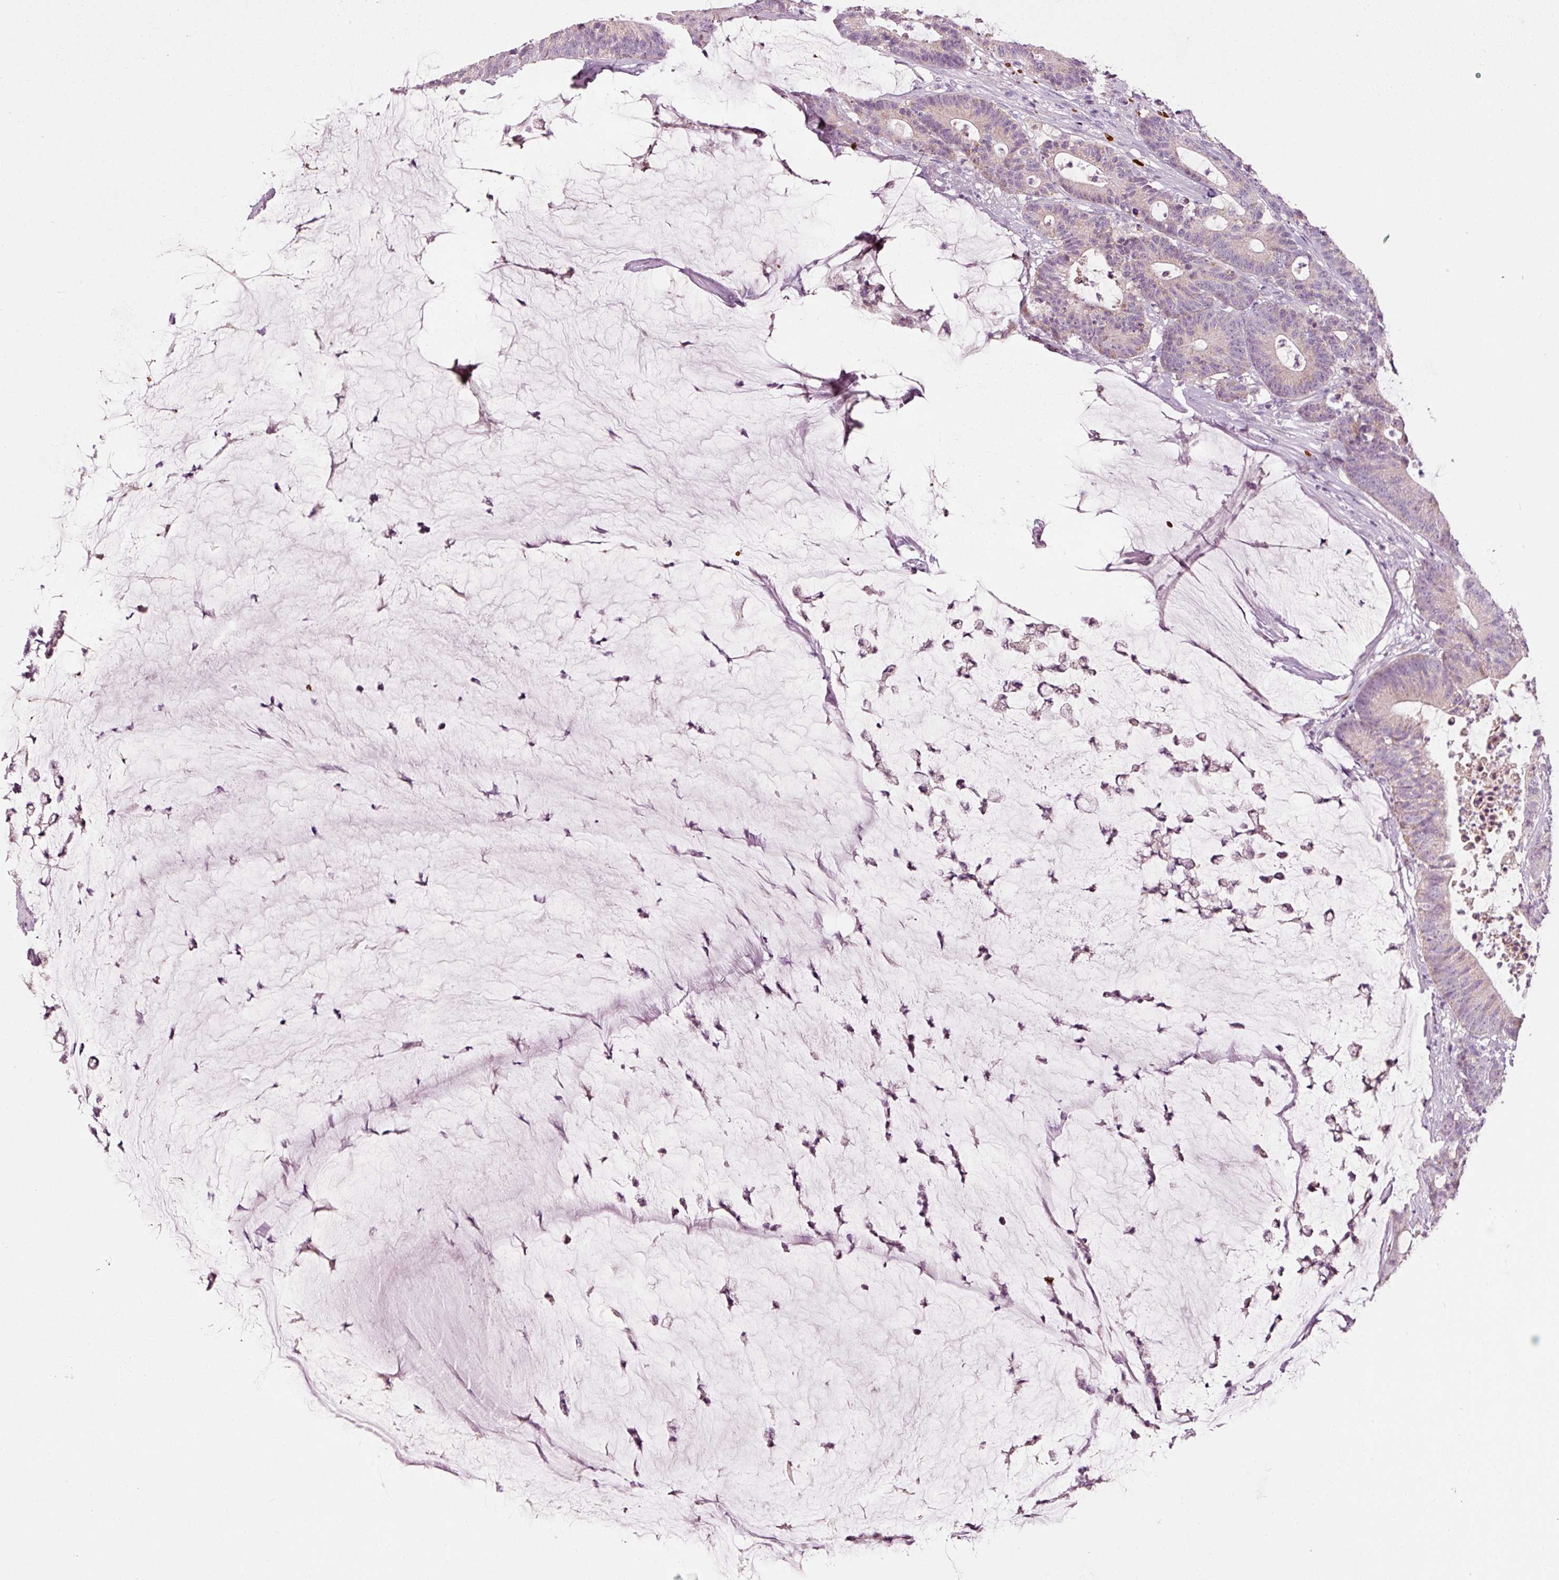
{"staining": {"intensity": "weak", "quantity": "<25%", "location": "cytoplasmic/membranous"}, "tissue": "colorectal cancer", "cell_type": "Tumor cells", "image_type": "cancer", "snomed": [{"axis": "morphology", "description": "Adenocarcinoma, NOS"}, {"axis": "topography", "description": "Colon"}], "caption": "This is an immunohistochemistry (IHC) image of colorectal adenocarcinoma. There is no positivity in tumor cells.", "gene": "LDHAL6B", "patient": {"sex": "female", "age": 84}}